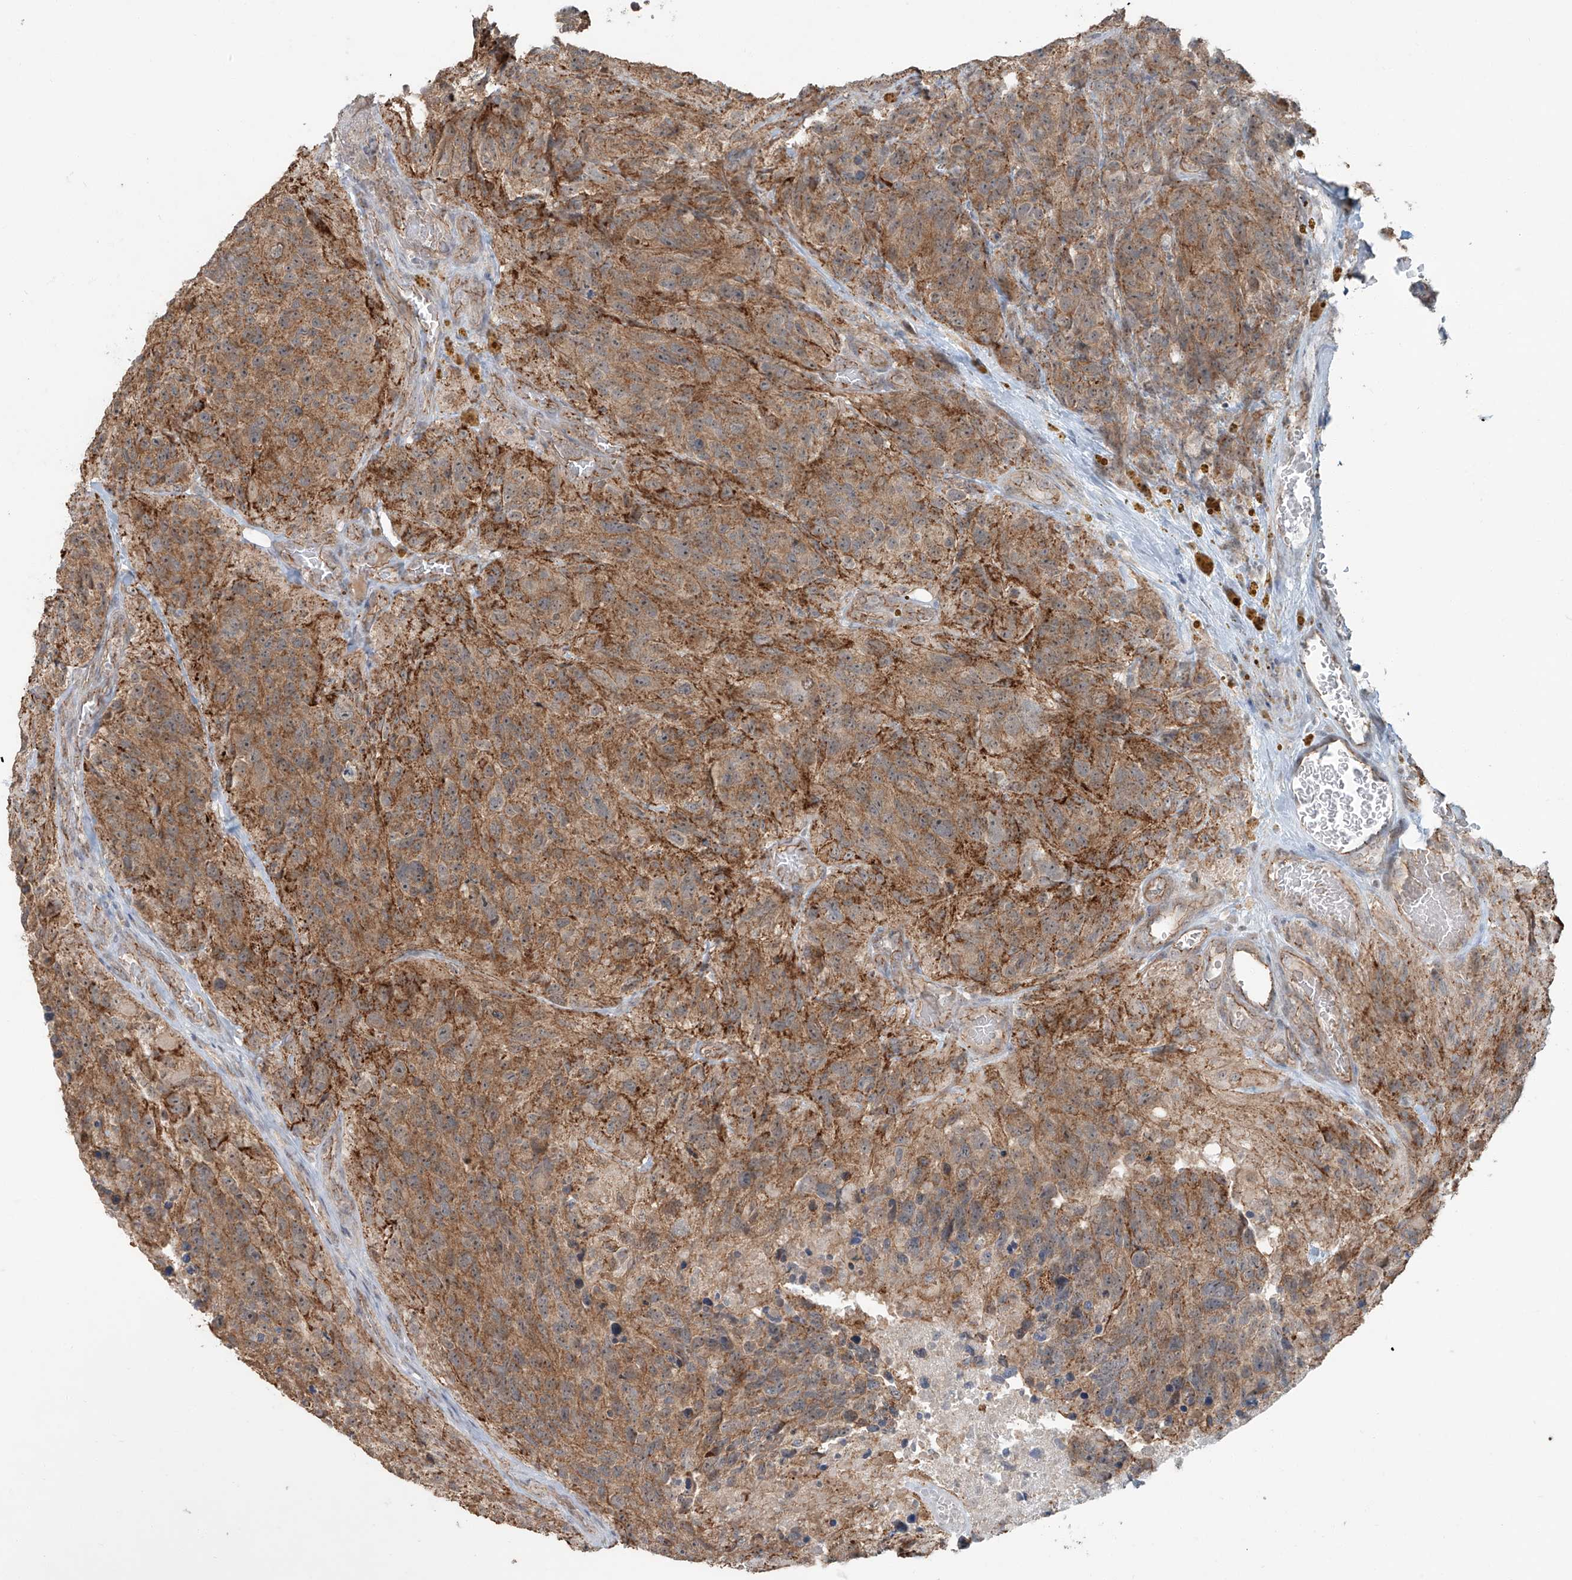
{"staining": {"intensity": "moderate", "quantity": ">75%", "location": "cytoplasmic/membranous"}, "tissue": "glioma", "cell_type": "Tumor cells", "image_type": "cancer", "snomed": [{"axis": "morphology", "description": "Glioma, malignant, High grade"}, {"axis": "topography", "description": "Brain"}], "caption": "This is a histology image of IHC staining of high-grade glioma (malignant), which shows moderate positivity in the cytoplasmic/membranous of tumor cells.", "gene": "ZNF16", "patient": {"sex": "male", "age": 69}}